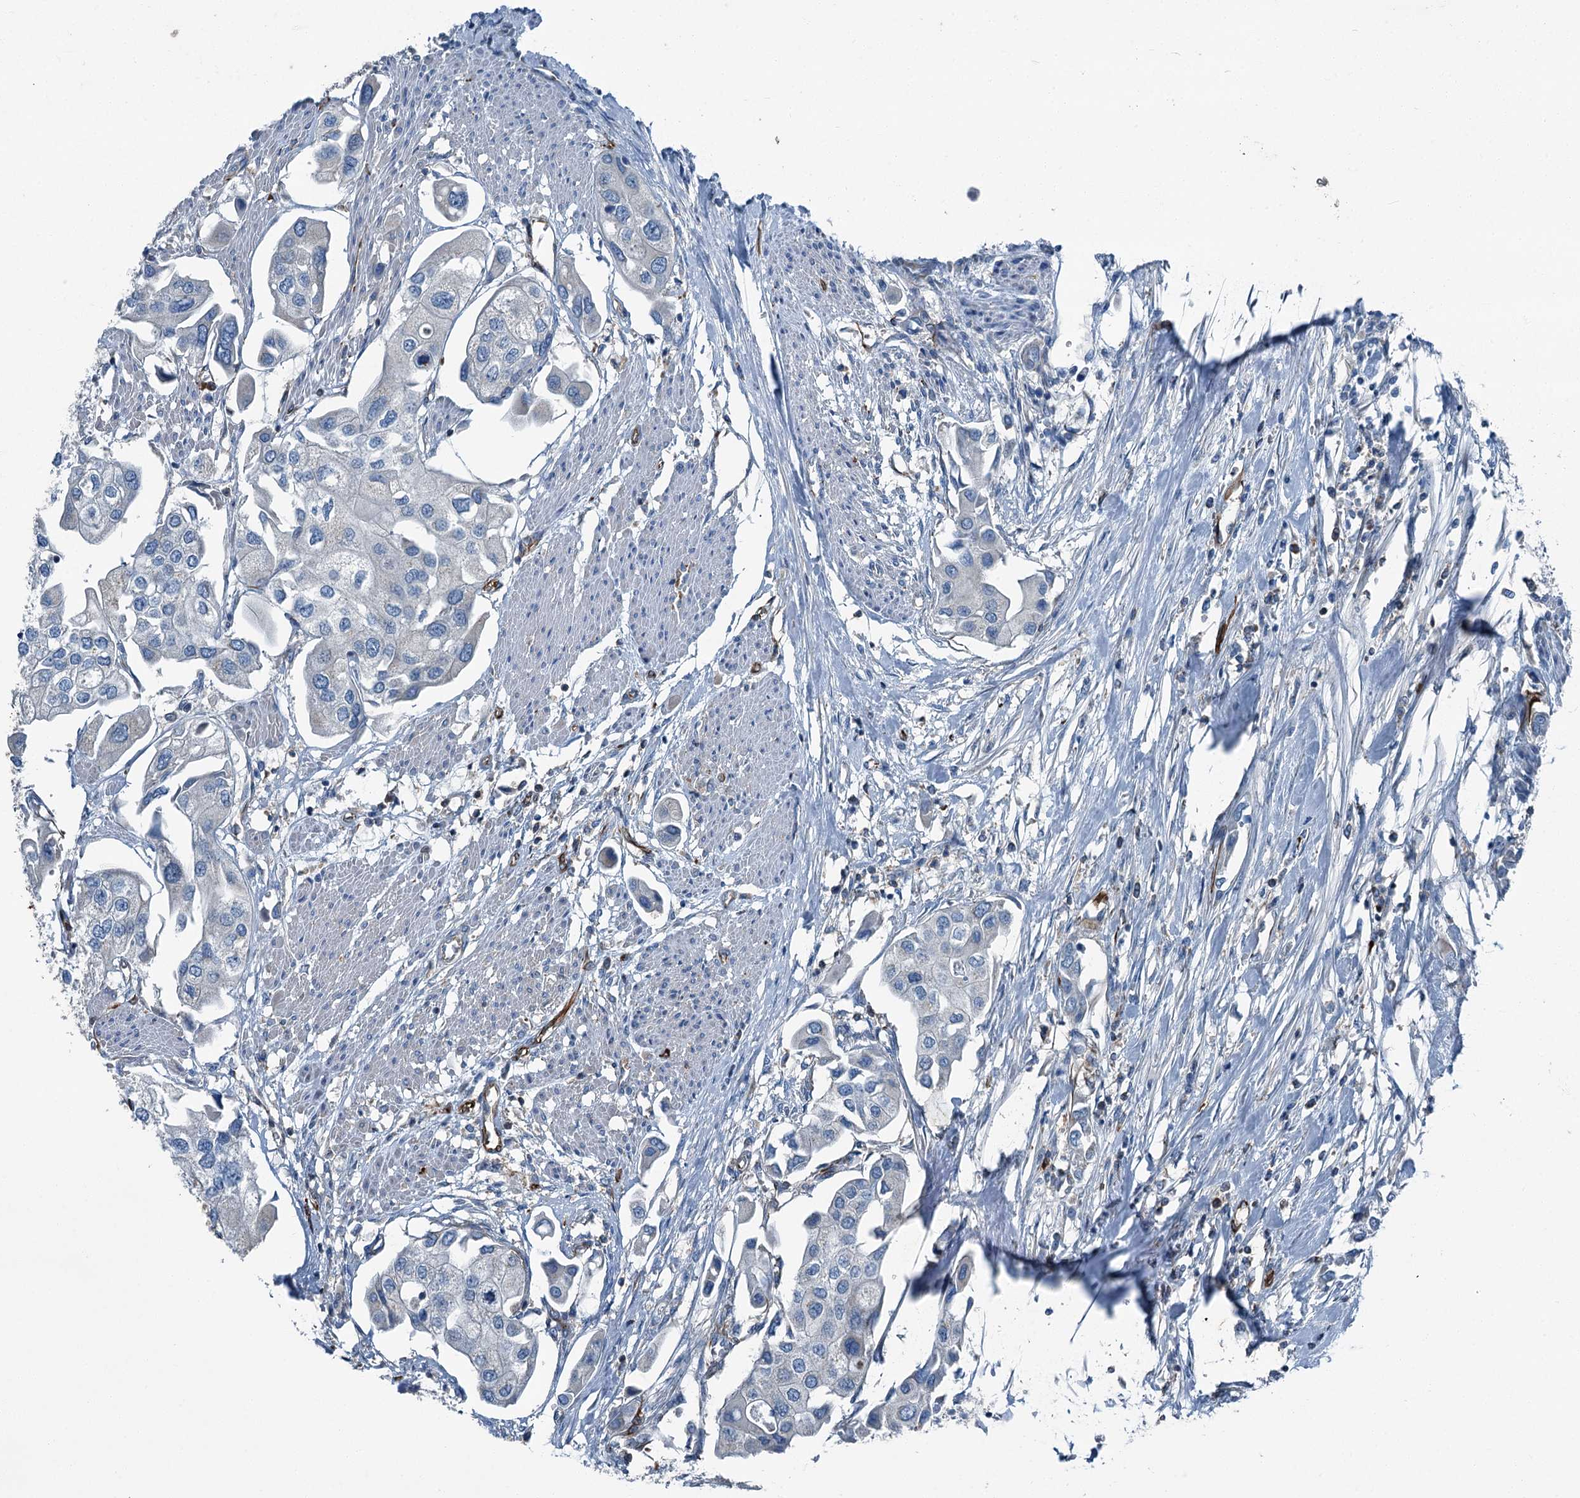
{"staining": {"intensity": "negative", "quantity": "none", "location": "none"}, "tissue": "urothelial cancer", "cell_type": "Tumor cells", "image_type": "cancer", "snomed": [{"axis": "morphology", "description": "Urothelial carcinoma, High grade"}, {"axis": "topography", "description": "Urinary bladder"}], "caption": "IHC micrograph of neoplastic tissue: high-grade urothelial carcinoma stained with DAB (3,3'-diaminobenzidine) shows no significant protein staining in tumor cells.", "gene": "AXL", "patient": {"sex": "male", "age": 64}}